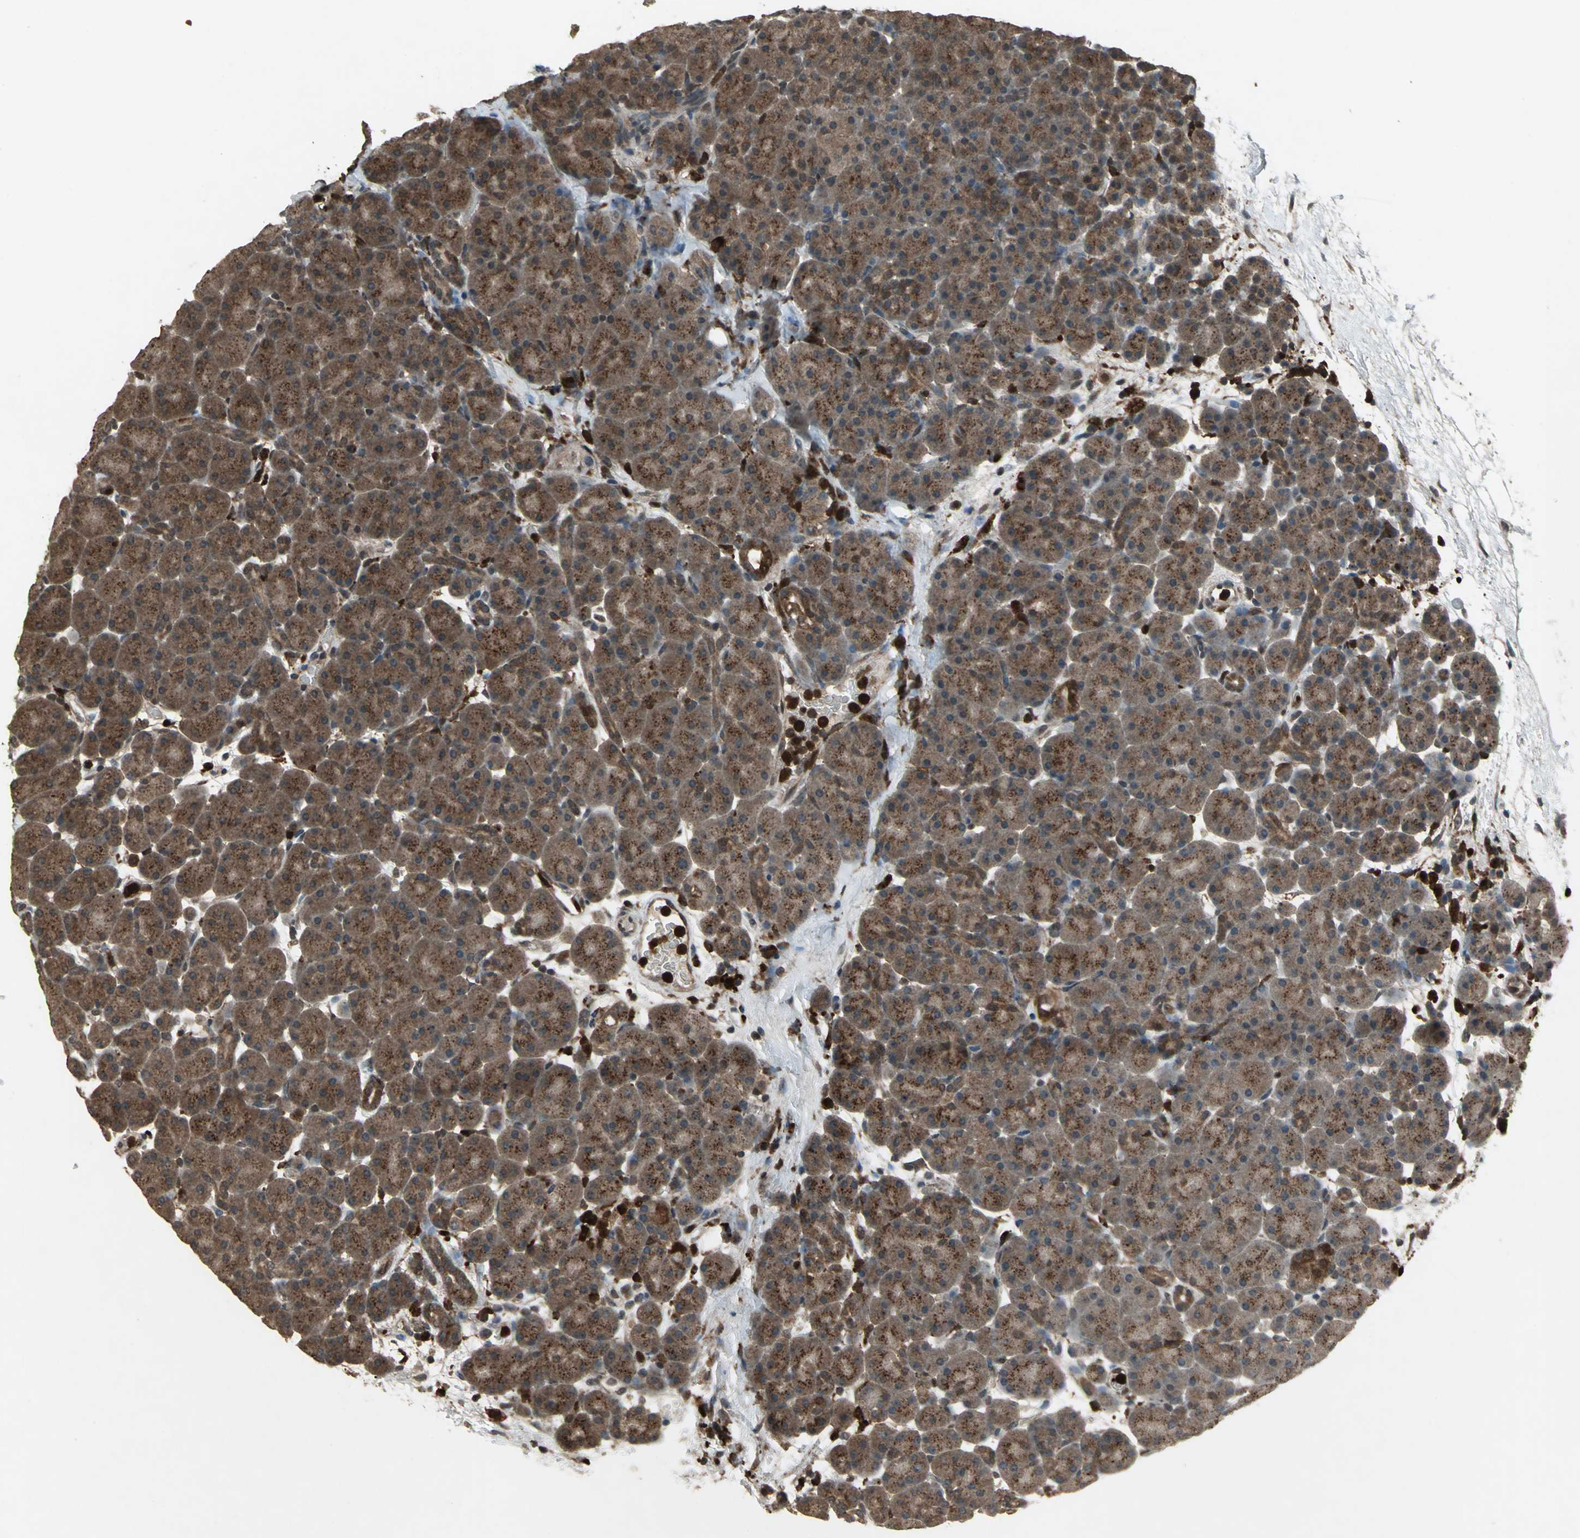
{"staining": {"intensity": "moderate", "quantity": ">75%", "location": "cytoplasmic/membranous"}, "tissue": "pancreas", "cell_type": "Exocrine glandular cells", "image_type": "normal", "snomed": [{"axis": "morphology", "description": "Normal tissue, NOS"}, {"axis": "topography", "description": "Pancreas"}], "caption": "Immunohistochemical staining of normal human pancreas exhibits medium levels of moderate cytoplasmic/membranous positivity in approximately >75% of exocrine glandular cells.", "gene": "PYCARD", "patient": {"sex": "male", "age": 66}}